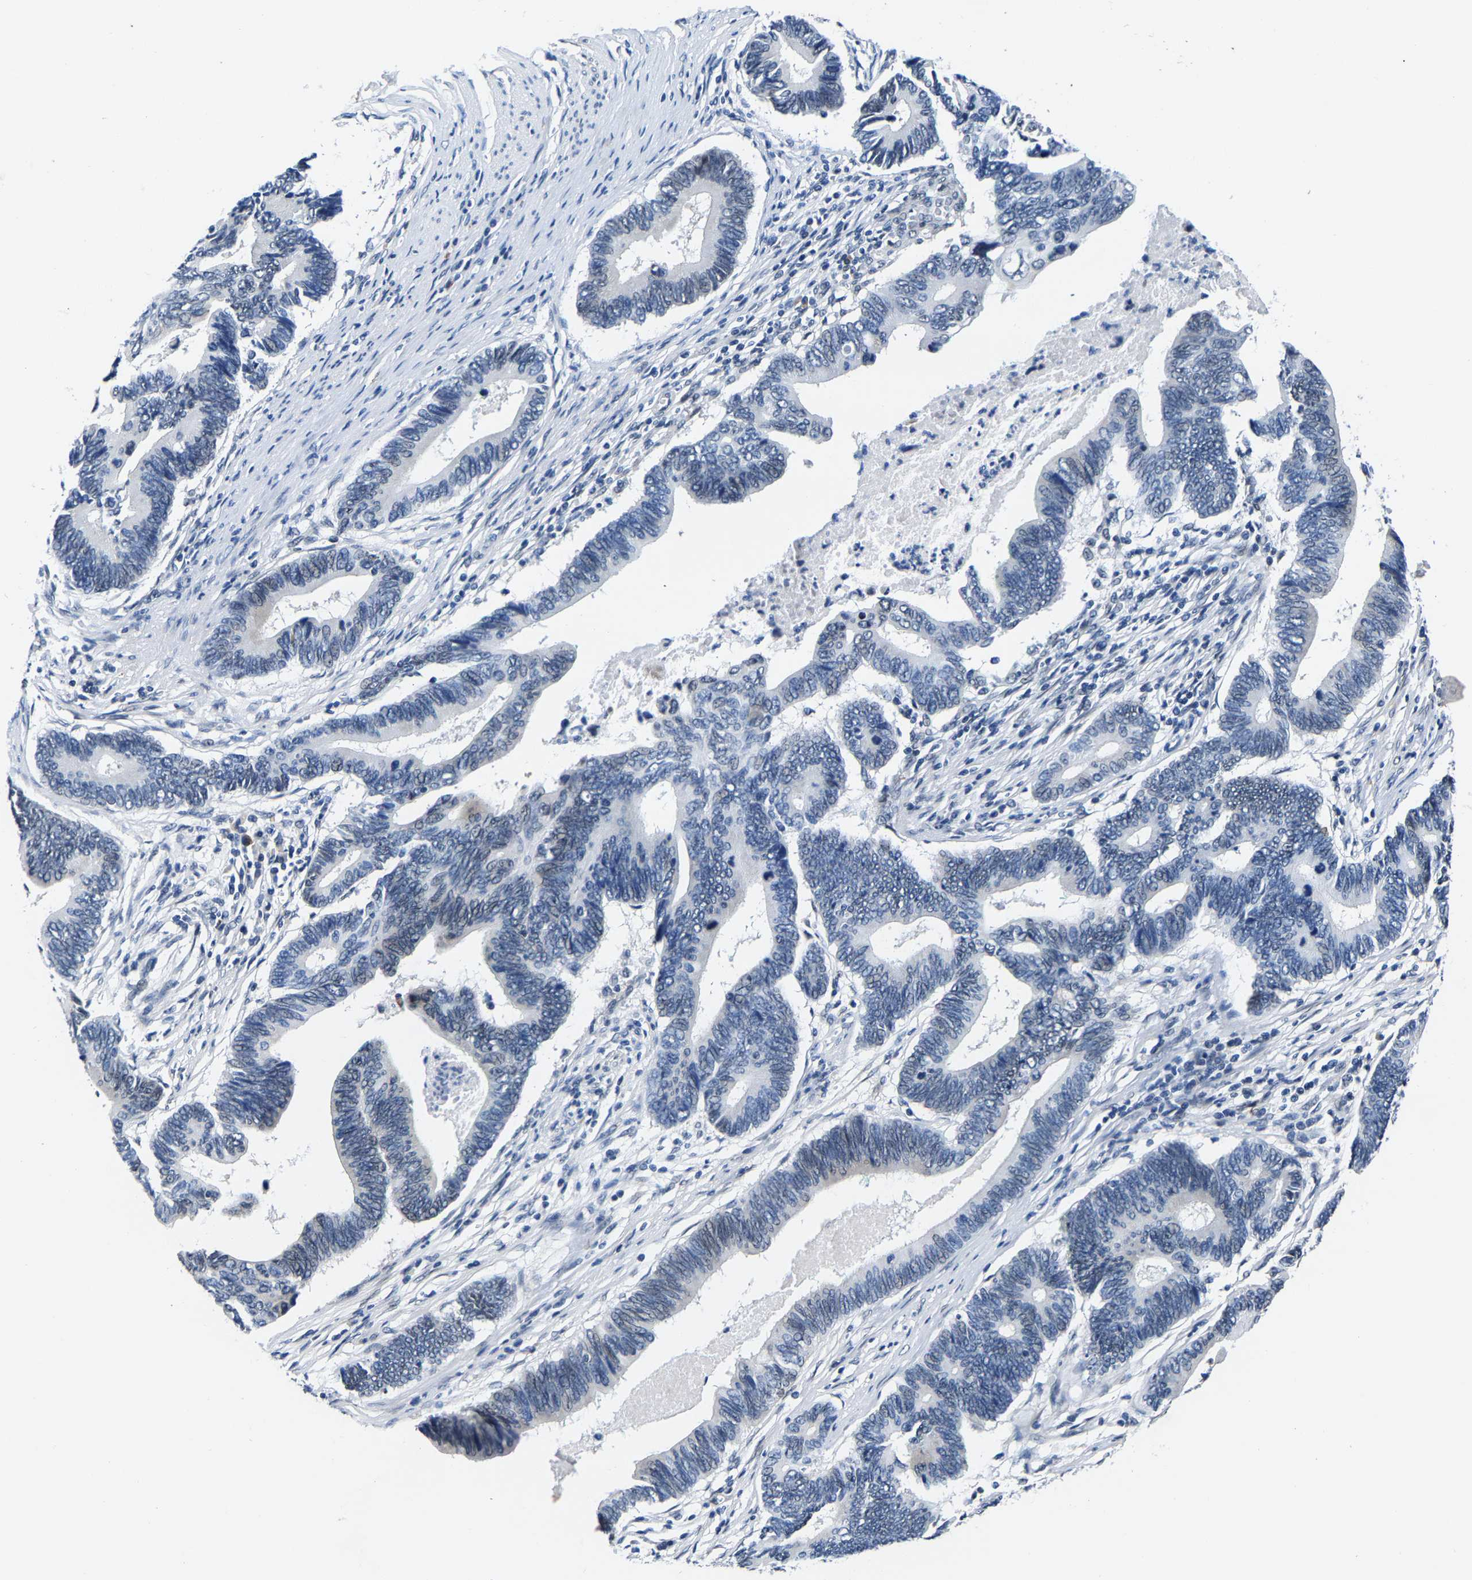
{"staining": {"intensity": "negative", "quantity": "none", "location": "none"}, "tissue": "pancreatic cancer", "cell_type": "Tumor cells", "image_type": "cancer", "snomed": [{"axis": "morphology", "description": "Adenocarcinoma, NOS"}, {"axis": "topography", "description": "Pancreas"}], "caption": "Immunohistochemistry (IHC) histopathology image of adenocarcinoma (pancreatic) stained for a protein (brown), which demonstrates no expression in tumor cells.", "gene": "UBN2", "patient": {"sex": "female", "age": 70}}